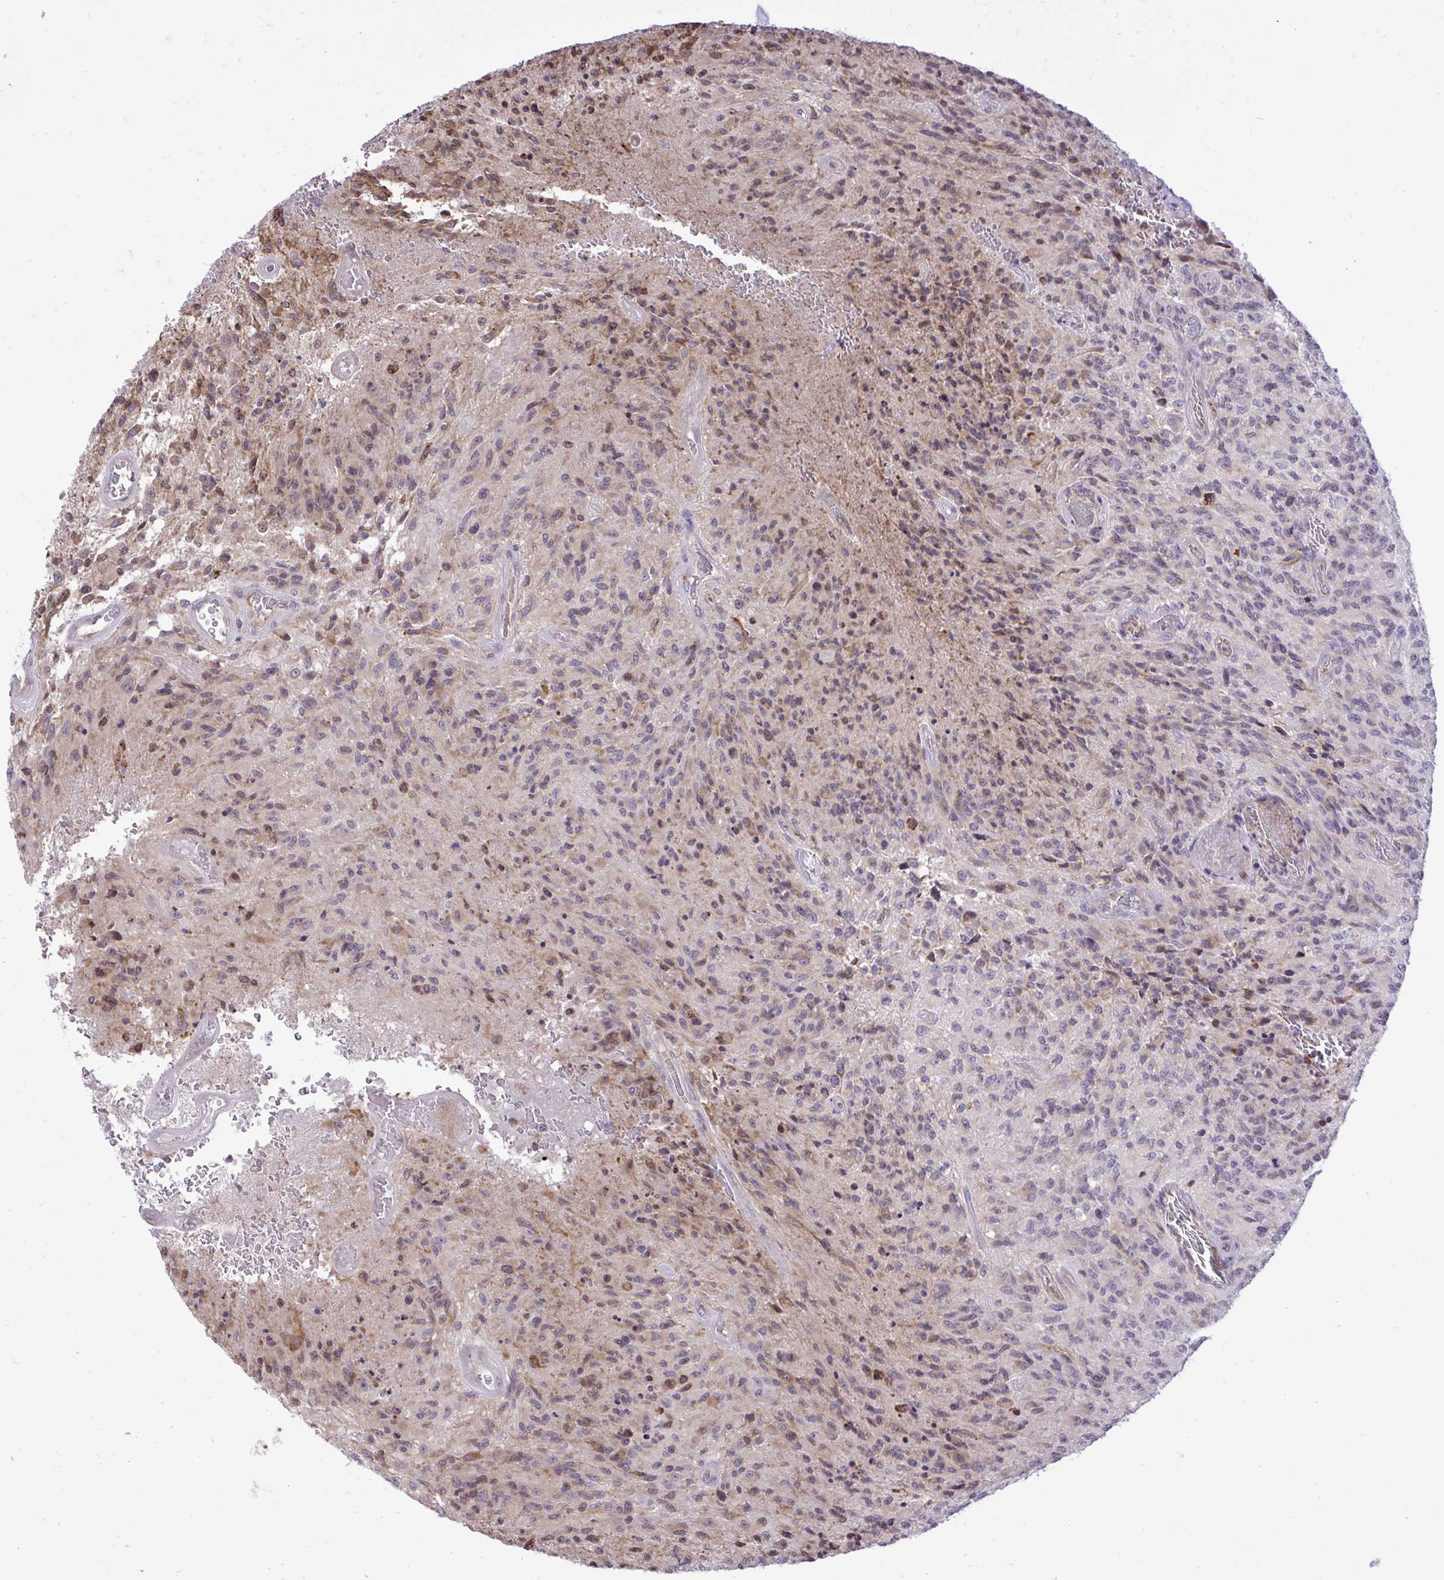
{"staining": {"intensity": "weak", "quantity": "25%-75%", "location": "cytoplasmic/membranous,nuclear"}, "tissue": "glioma", "cell_type": "Tumor cells", "image_type": "cancer", "snomed": [{"axis": "morphology", "description": "Normal tissue, NOS"}, {"axis": "morphology", "description": "Glioma, malignant, High grade"}, {"axis": "topography", "description": "Cerebral cortex"}], "caption": "Tumor cells exhibit low levels of weak cytoplasmic/membranous and nuclear staining in about 25%-75% of cells in glioma. The staining was performed using DAB (3,3'-diaminobenzidine) to visualize the protein expression in brown, while the nuclei were stained in blue with hematoxylin (Magnification: 20x).", "gene": "METTL9", "patient": {"sex": "male", "age": 56}}